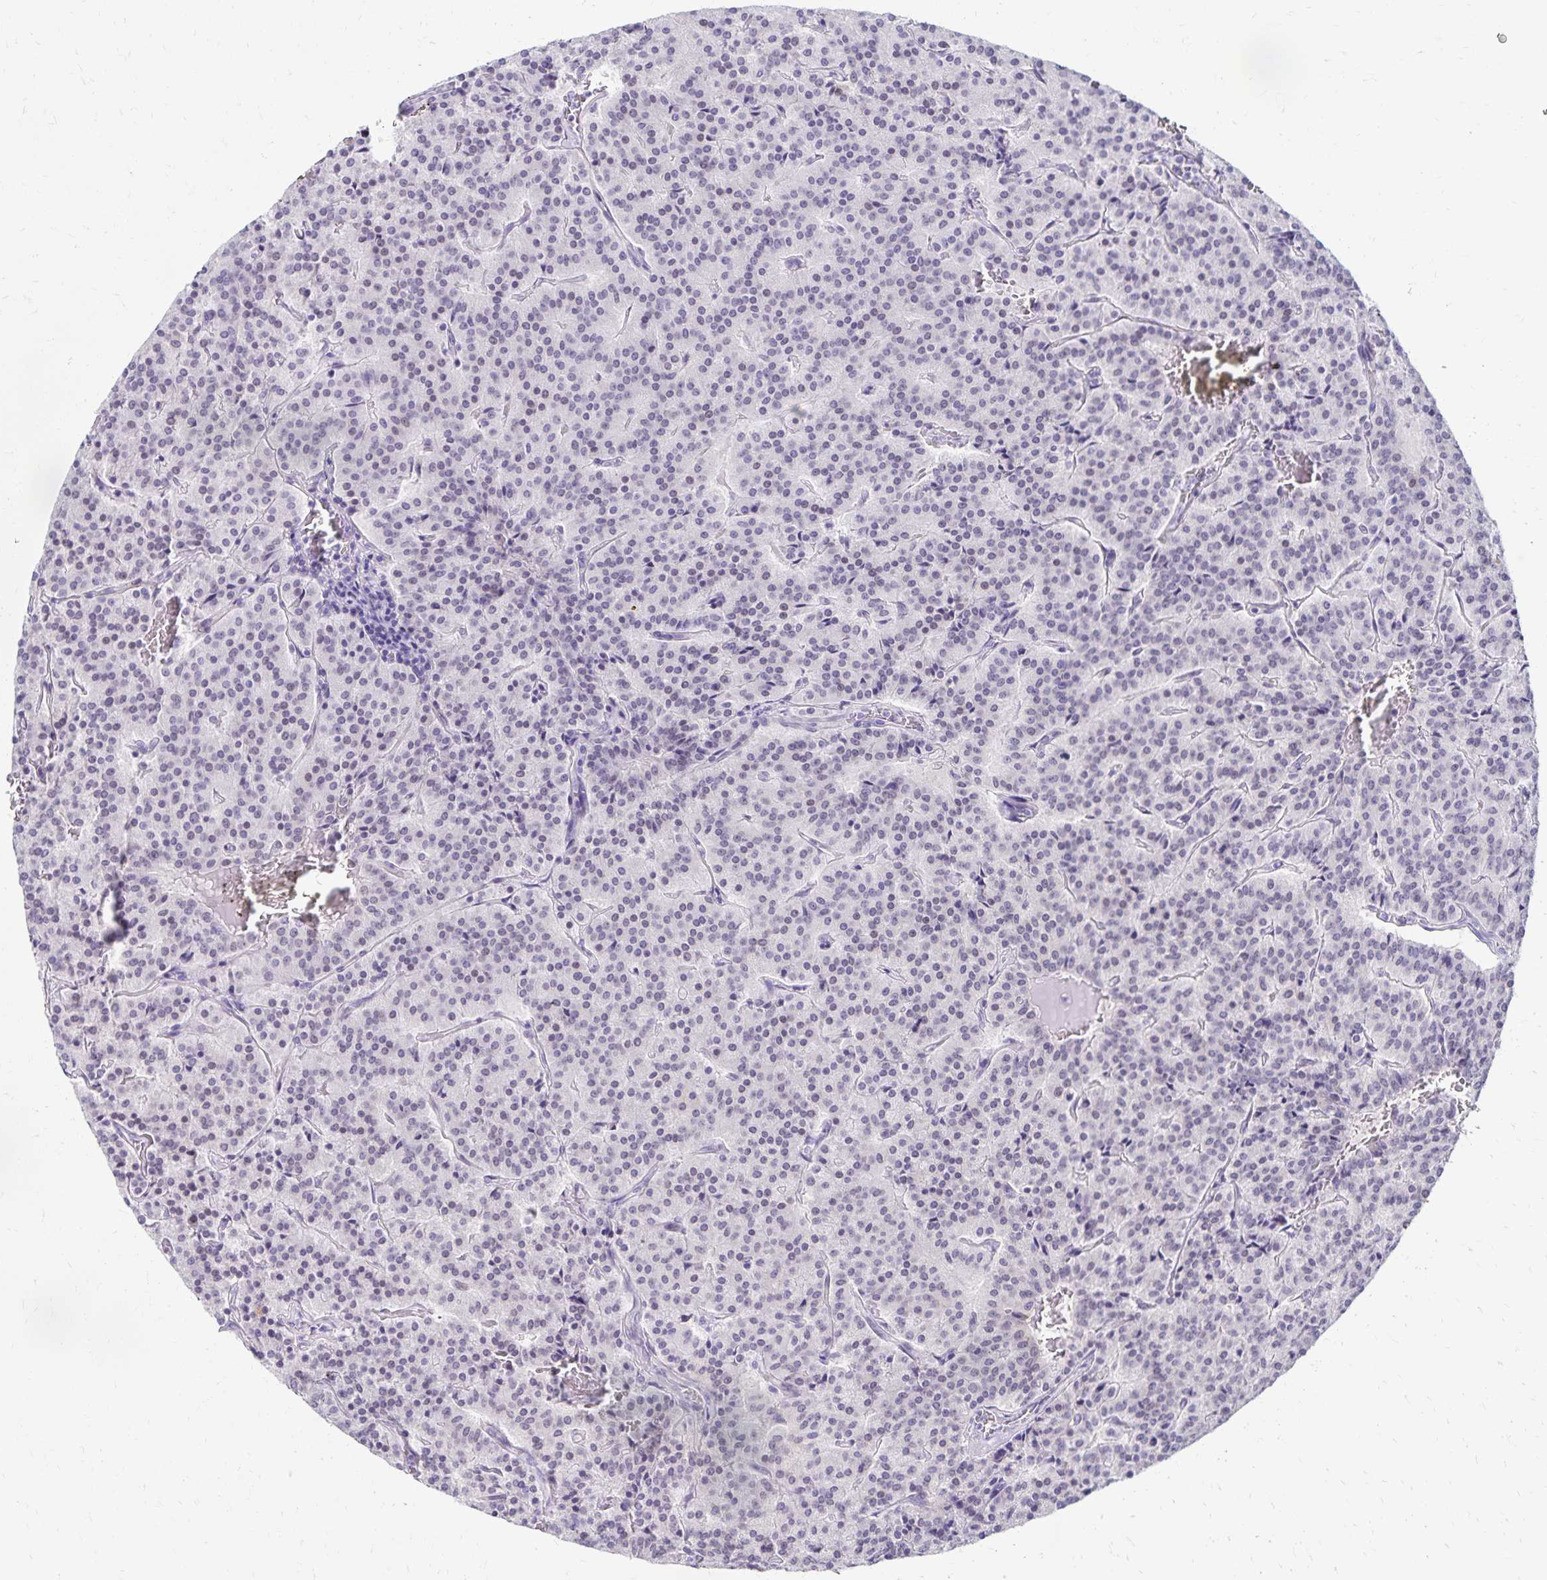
{"staining": {"intensity": "negative", "quantity": "none", "location": "none"}, "tissue": "carcinoid", "cell_type": "Tumor cells", "image_type": "cancer", "snomed": [{"axis": "morphology", "description": "Carcinoid, malignant, NOS"}, {"axis": "topography", "description": "Lung"}], "caption": "A micrograph of human carcinoid is negative for staining in tumor cells. (DAB IHC with hematoxylin counter stain).", "gene": "FAM166C", "patient": {"sex": "male", "age": 70}}